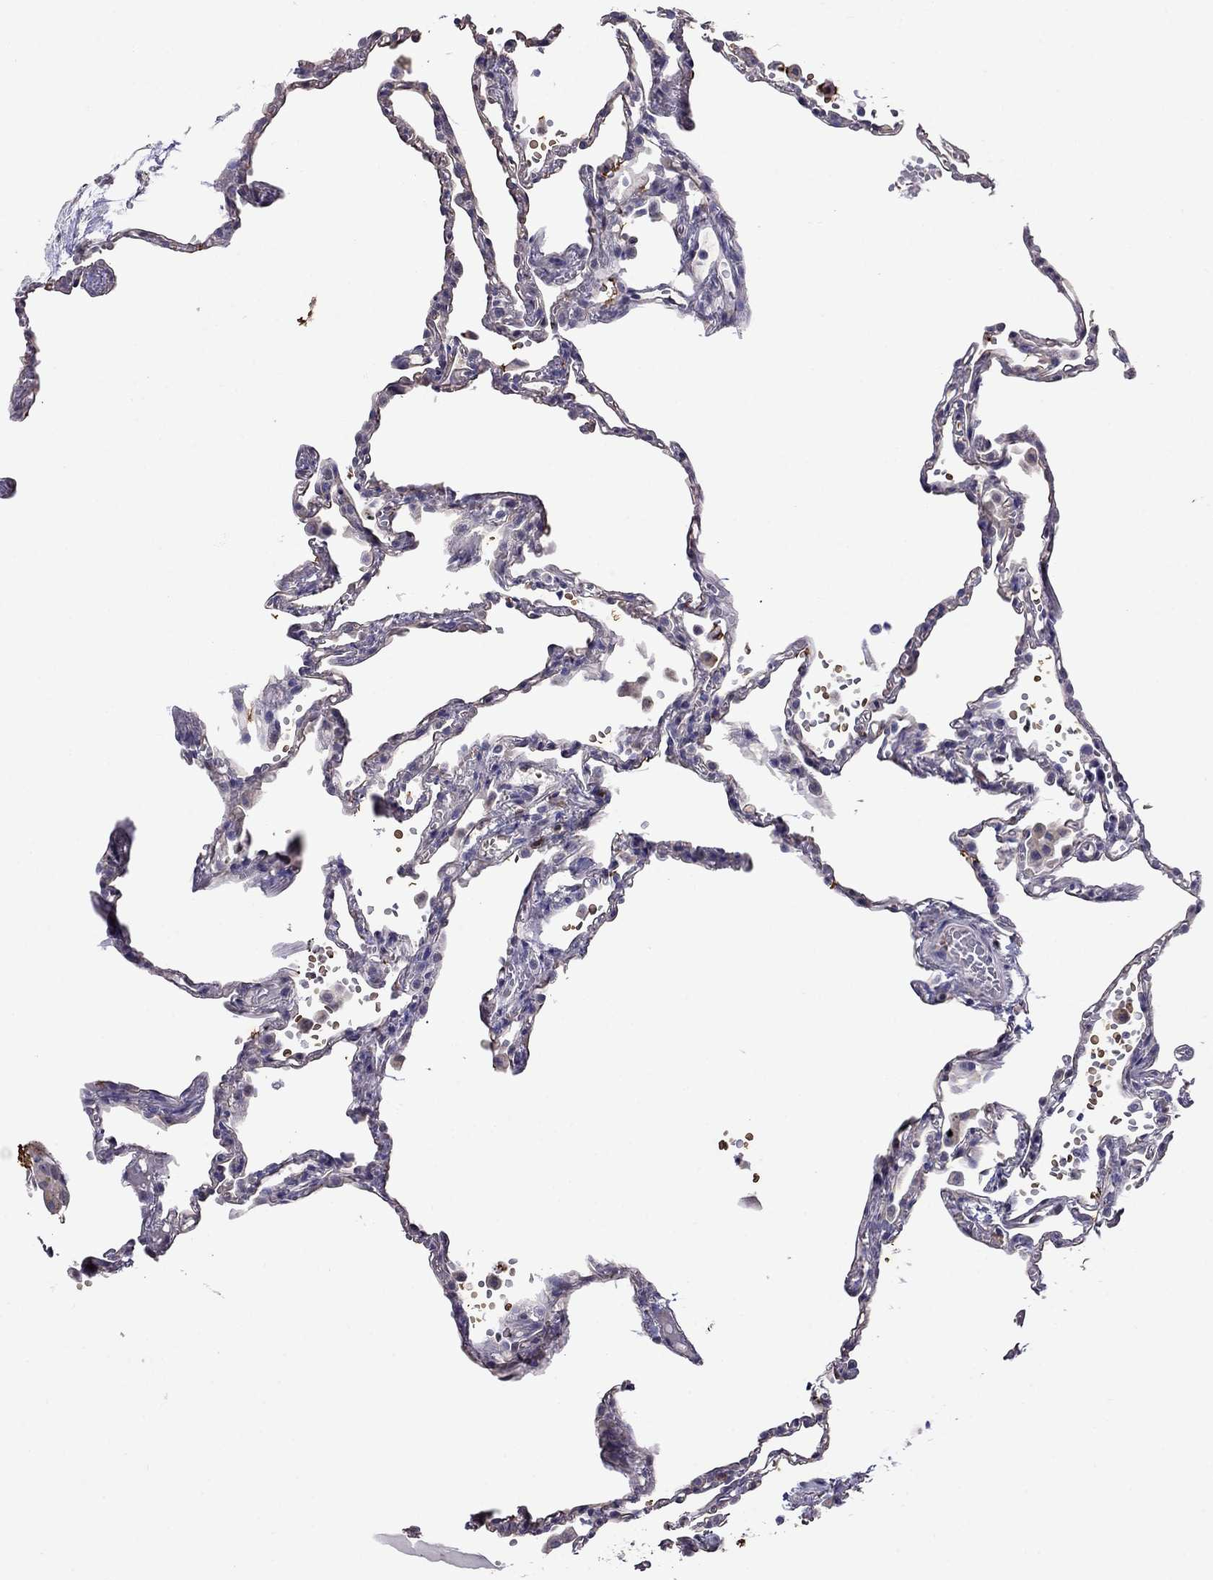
{"staining": {"intensity": "negative", "quantity": "none", "location": "none"}, "tissue": "lung", "cell_type": "Alveolar cells", "image_type": "normal", "snomed": [{"axis": "morphology", "description": "Normal tissue, NOS"}, {"axis": "topography", "description": "Lung"}], "caption": "This is a micrograph of IHC staining of unremarkable lung, which shows no expression in alveolar cells. (DAB immunohistochemistry (IHC), high magnification).", "gene": "ADAM28", "patient": {"sex": "male", "age": 78}}